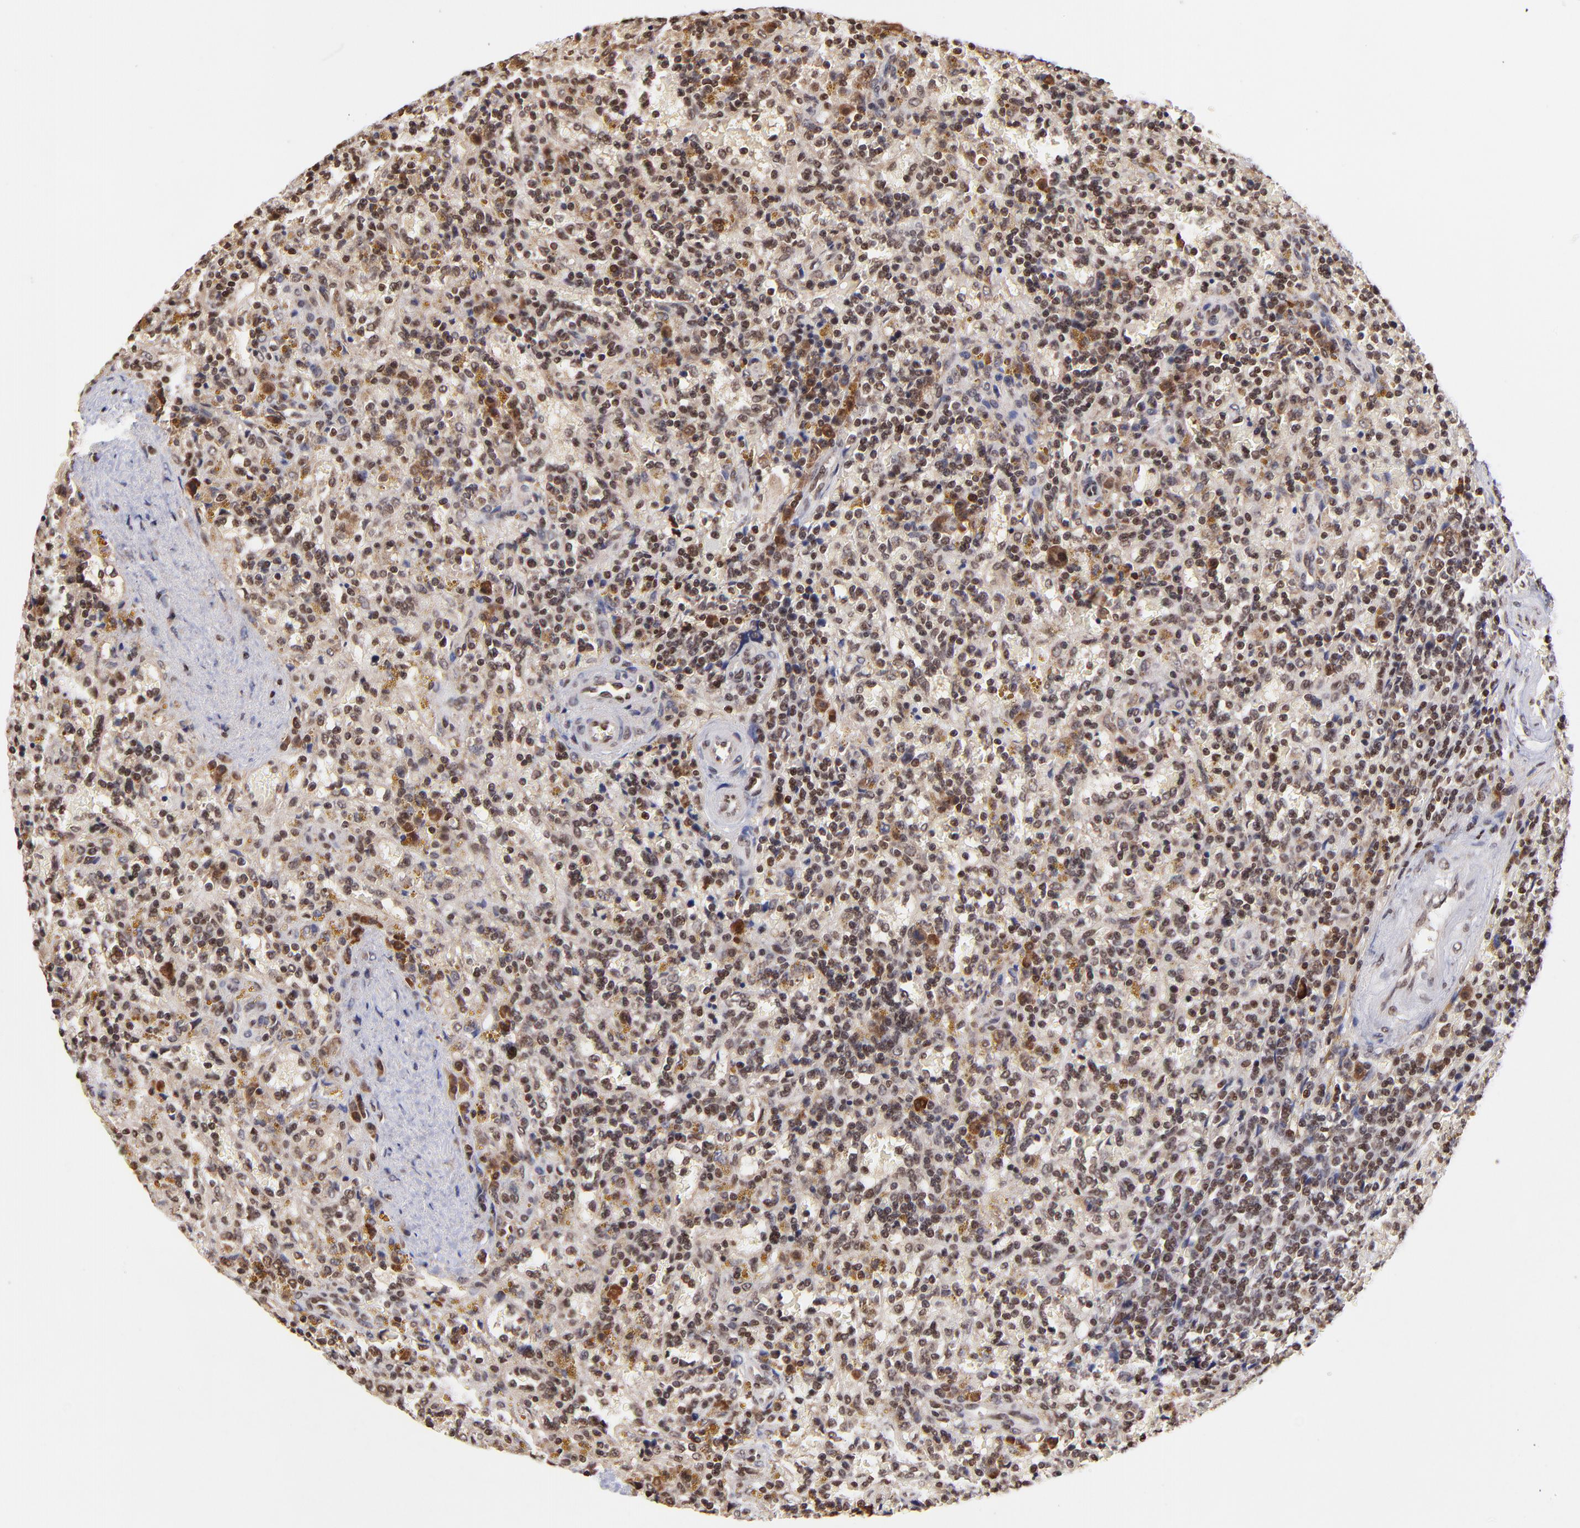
{"staining": {"intensity": "strong", "quantity": ">75%", "location": "nuclear"}, "tissue": "lymphoma", "cell_type": "Tumor cells", "image_type": "cancer", "snomed": [{"axis": "morphology", "description": "Malignant lymphoma, non-Hodgkin's type, Low grade"}, {"axis": "topography", "description": "Spleen"}], "caption": "Immunohistochemistry (IHC) (DAB (3,3'-diaminobenzidine)) staining of low-grade malignant lymphoma, non-Hodgkin's type exhibits strong nuclear protein staining in about >75% of tumor cells.", "gene": "WDR25", "patient": {"sex": "female", "age": 65}}